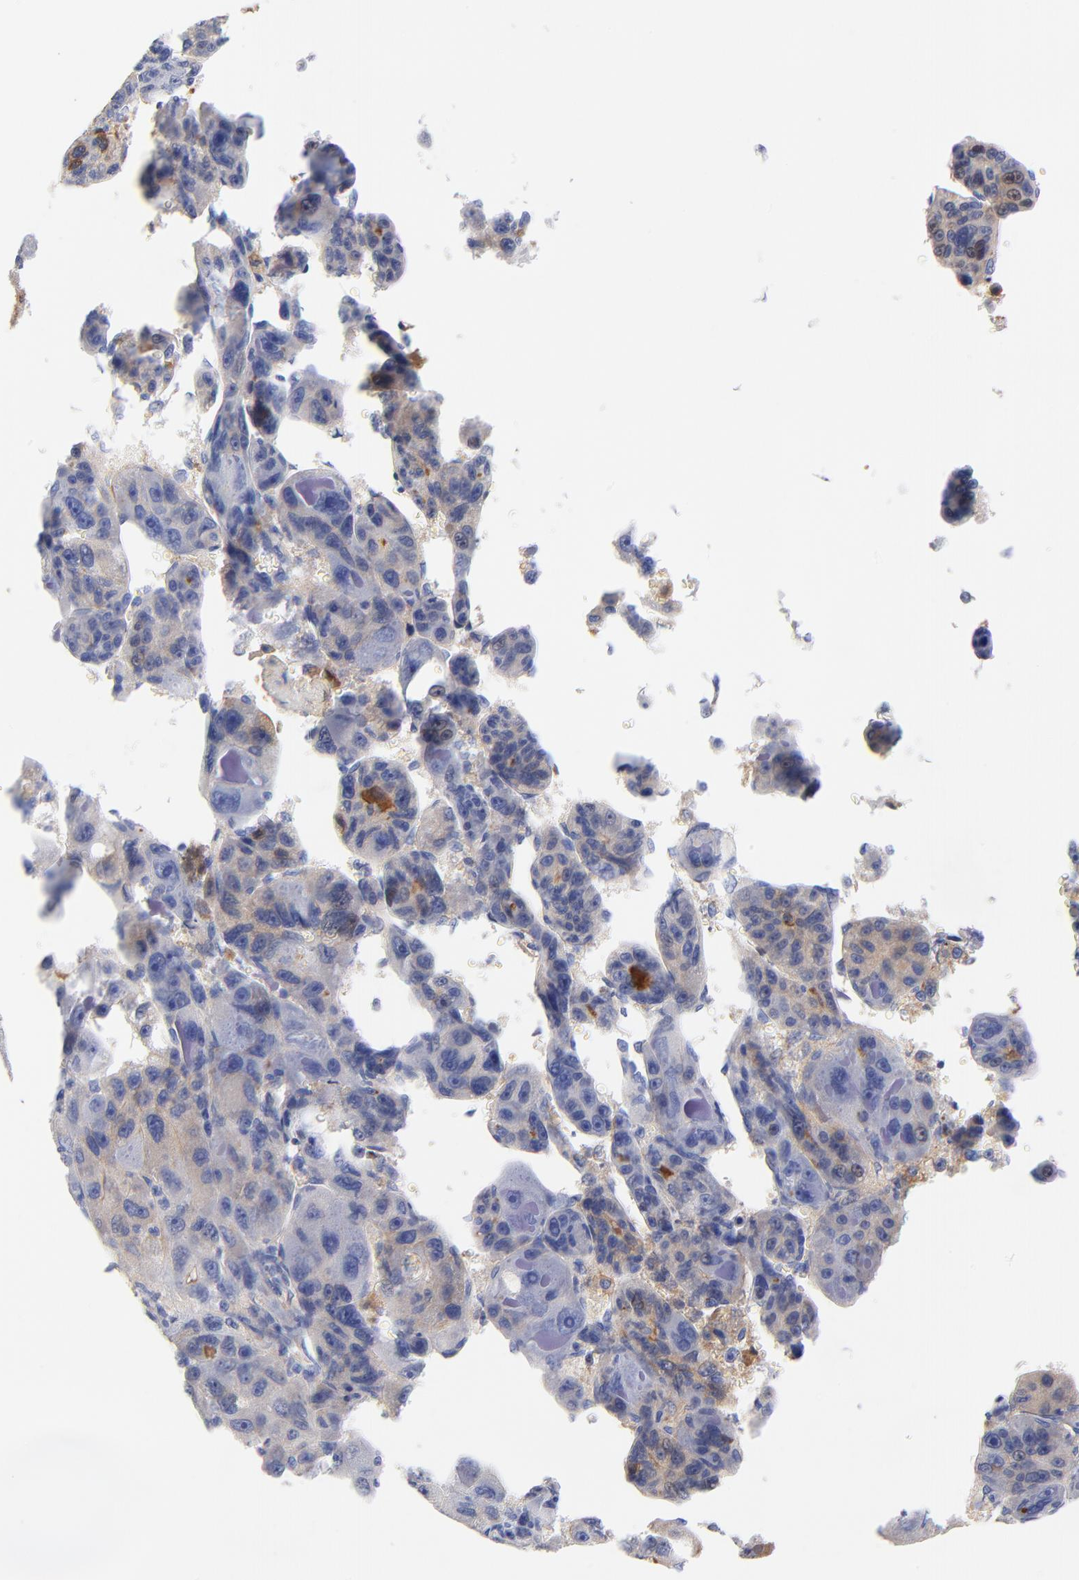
{"staining": {"intensity": "weak", "quantity": "25%-75%", "location": "cytoplasmic/membranous"}, "tissue": "liver cancer", "cell_type": "Tumor cells", "image_type": "cancer", "snomed": [{"axis": "morphology", "description": "Carcinoma, Hepatocellular, NOS"}, {"axis": "topography", "description": "Liver"}], "caption": "A high-resolution micrograph shows immunohistochemistry (IHC) staining of liver cancer, which shows weak cytoplasmic/membranous positivity in approximately 25%-75% of tumor cells.", "gene": "IGLV3-10", "patient": {"sex": "male", "age": 76}}